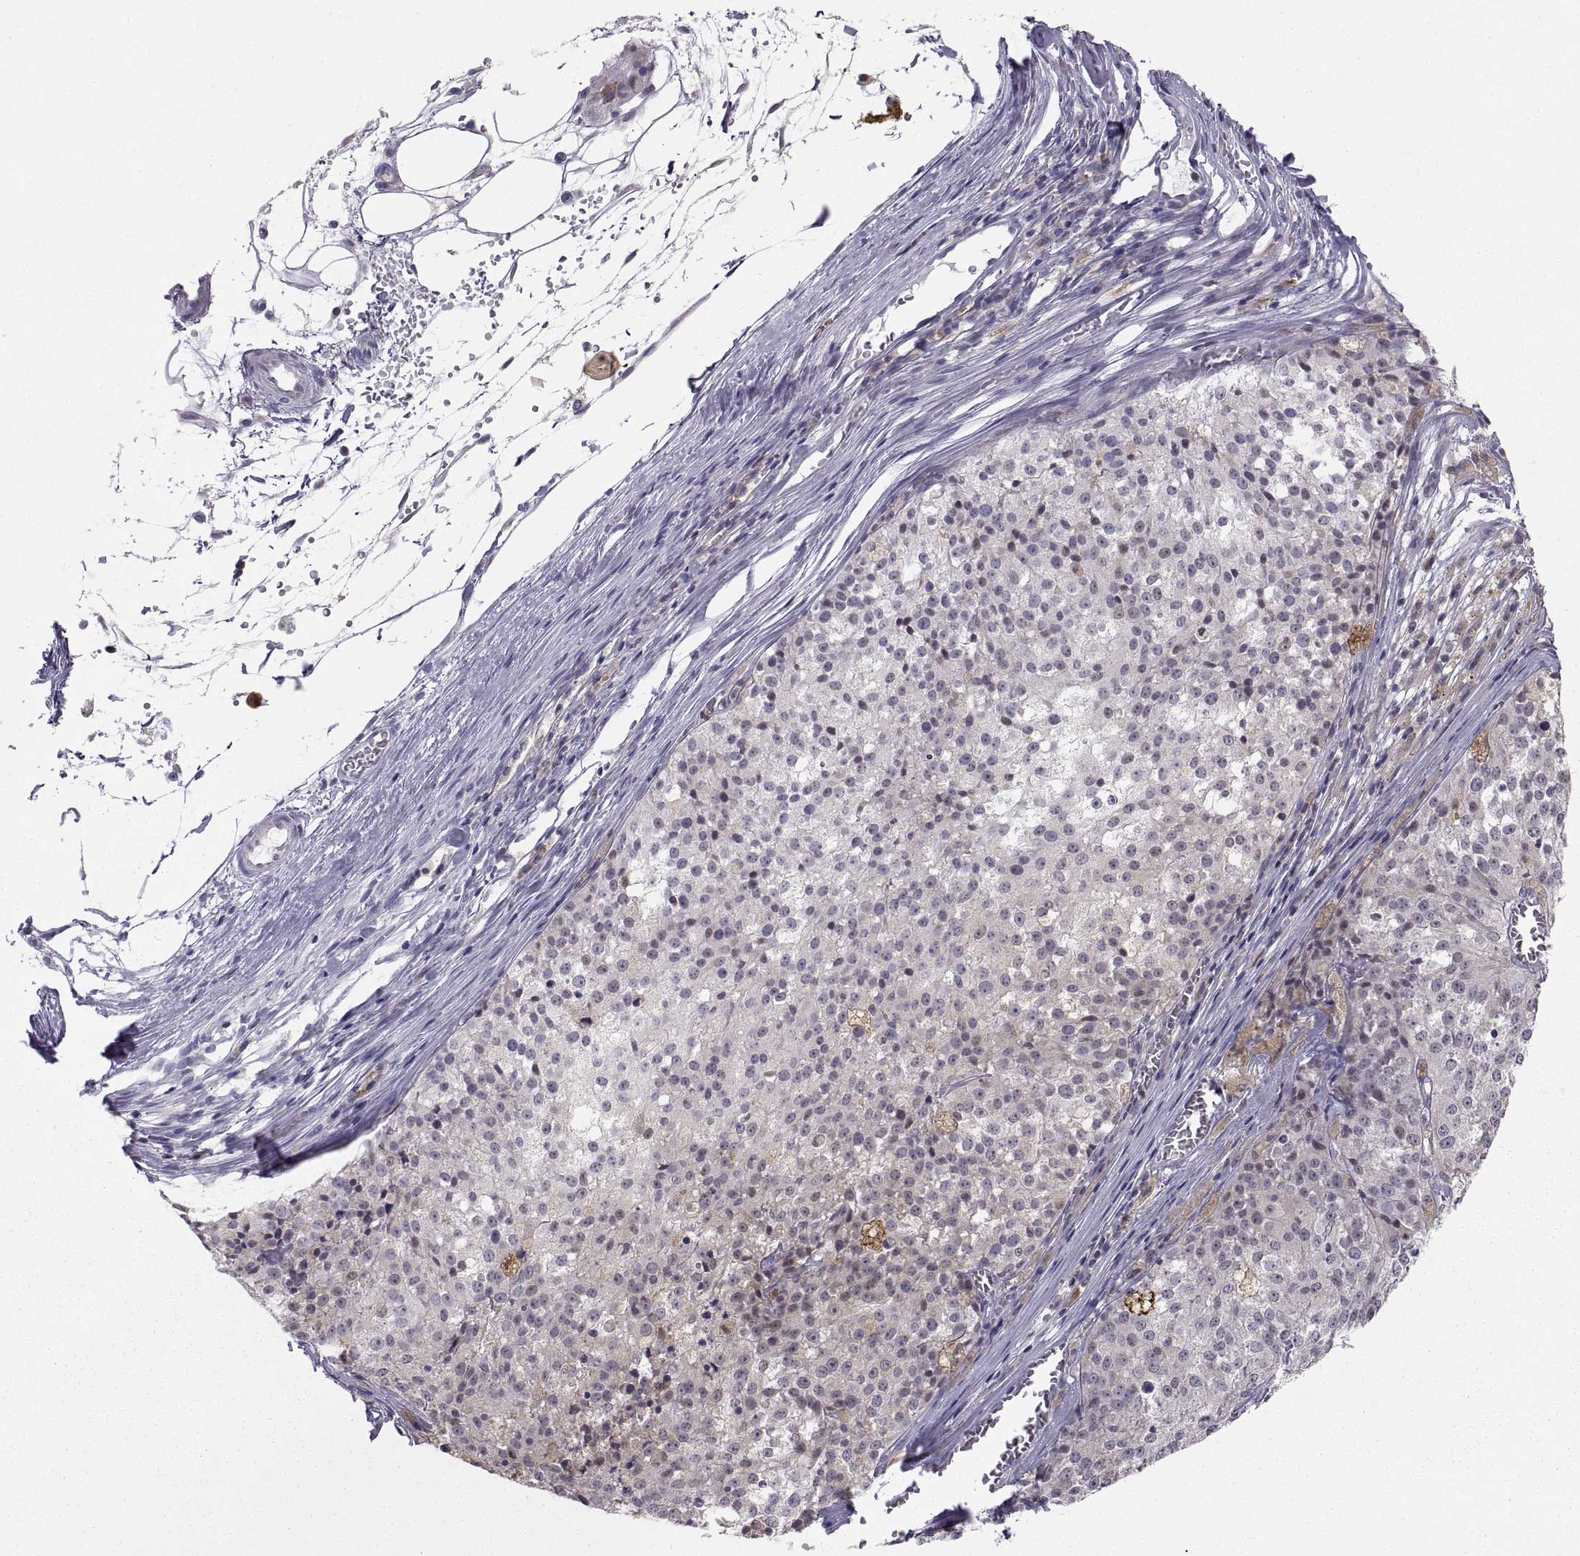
{"staining": {"intensity": "negative", "quantity": "none", "location": "none"}, "tissue": "melanoma", "cell_type": "Tumor cells", "image_type": "cancer", "snomed": [{"axis": "morphology", "description": "Malignant melanoma, Metastatic site"}, {"axis": "topography", "description": "Lymph node"}], "caption": "The micrograph demonstrates no staining of tumor cells in melanoma.", "gene": "ERO1A", "patient": {"sex": "female", "age": 64}}